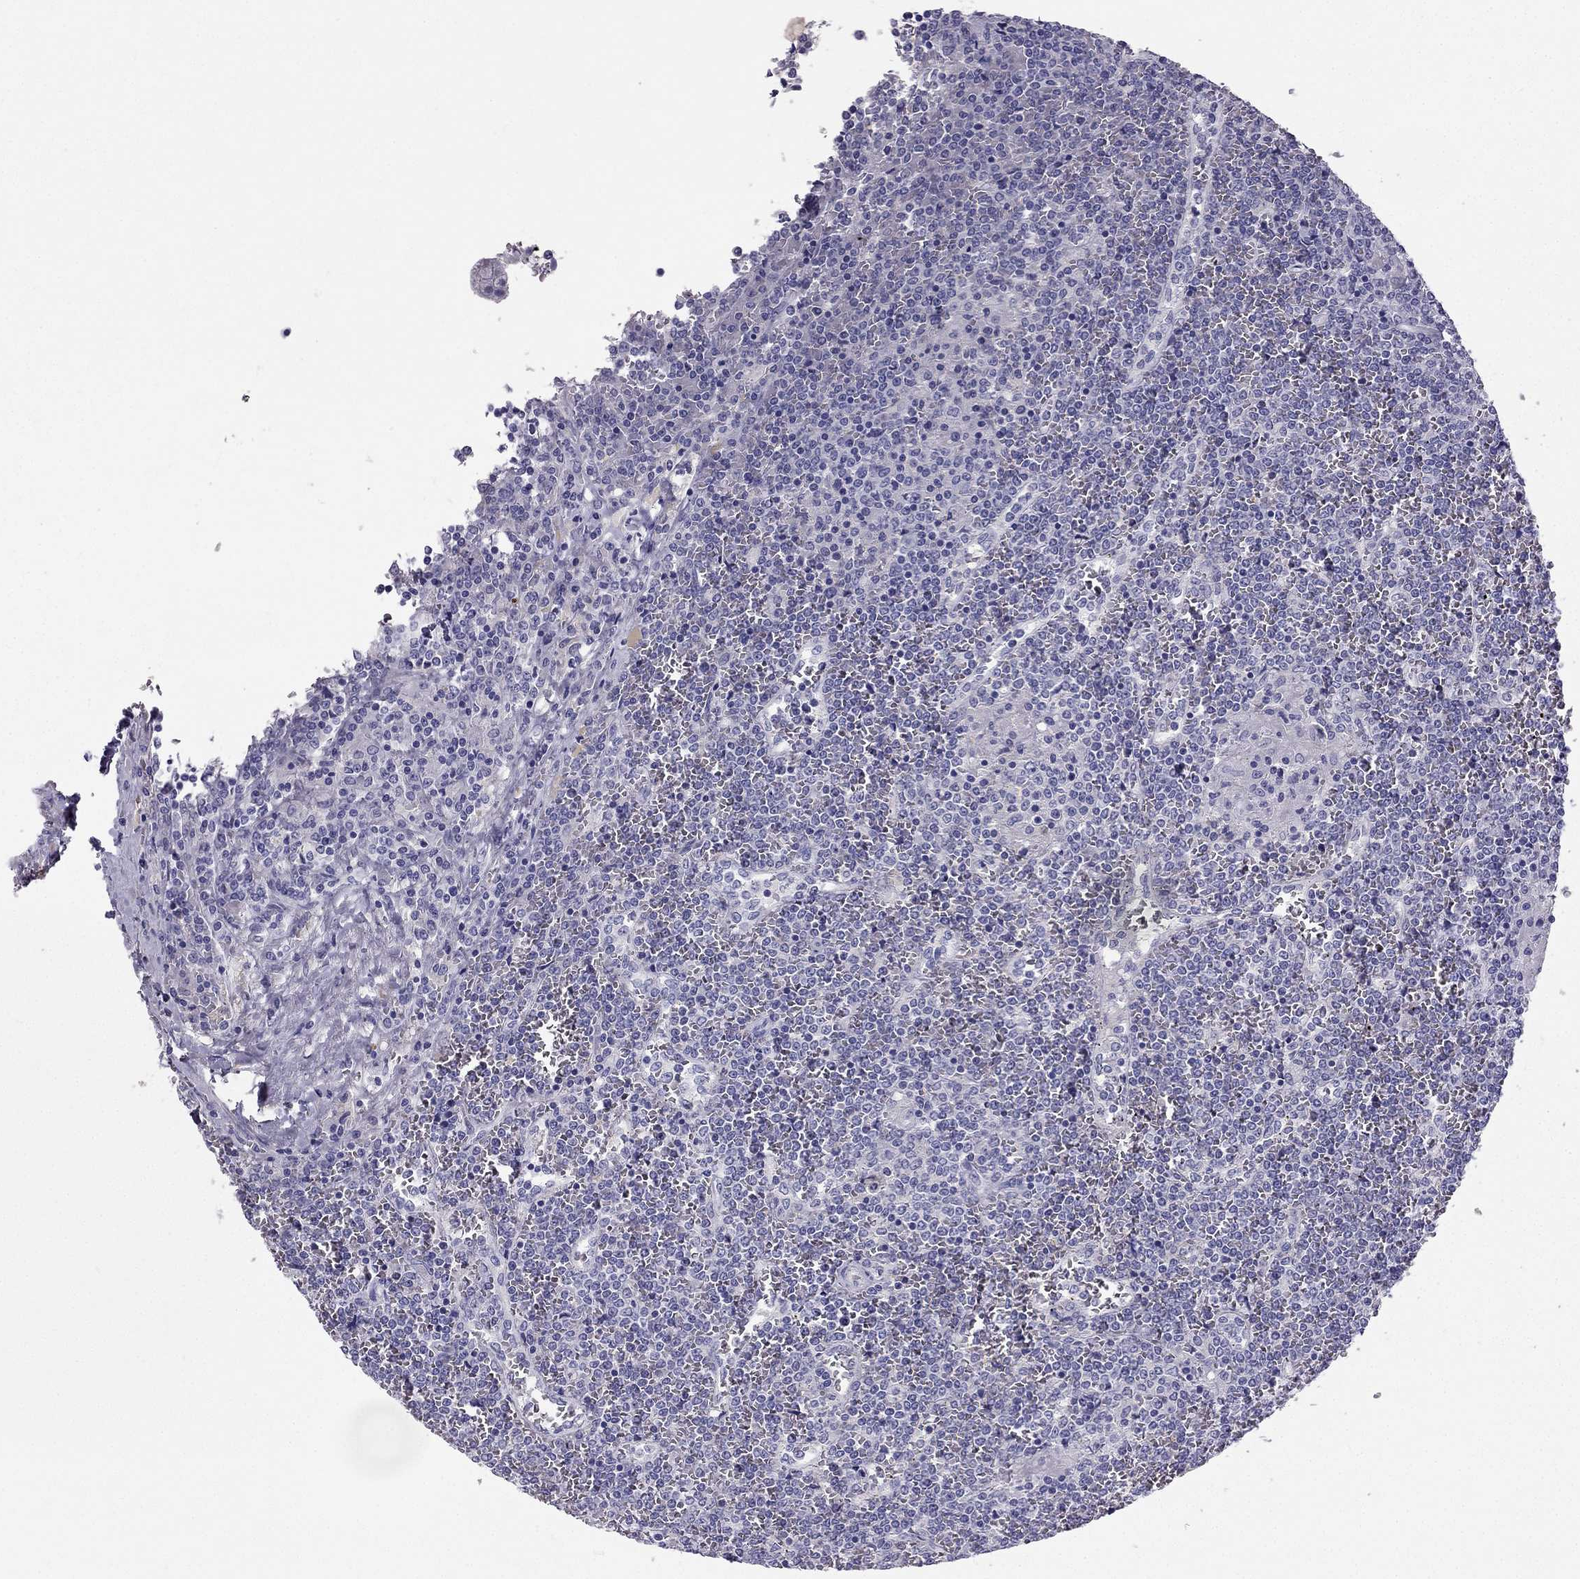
{"staining": {"intensity": "negative", "quantity": "none", "location": "none"}, "tissue": "lymphoma", "cell_type": "Tumor cells", "image_type": "cancer", "snomed": [{"axis": "morphology", "description": "Malignant lymphoma, non-Hodgkin's type, Low grade"}, {"axis": "topography", "description": "Spleen"}], "caption": "DAB (3,3'-diaminobenzidine) immunohistochemical staining of human low-grade malignant lymphoma, non-Hodgkin's type shows no significant positivity in tumor cells.", "gene": "LMTK3", "patient": {"sex": "female", "age": 19}}